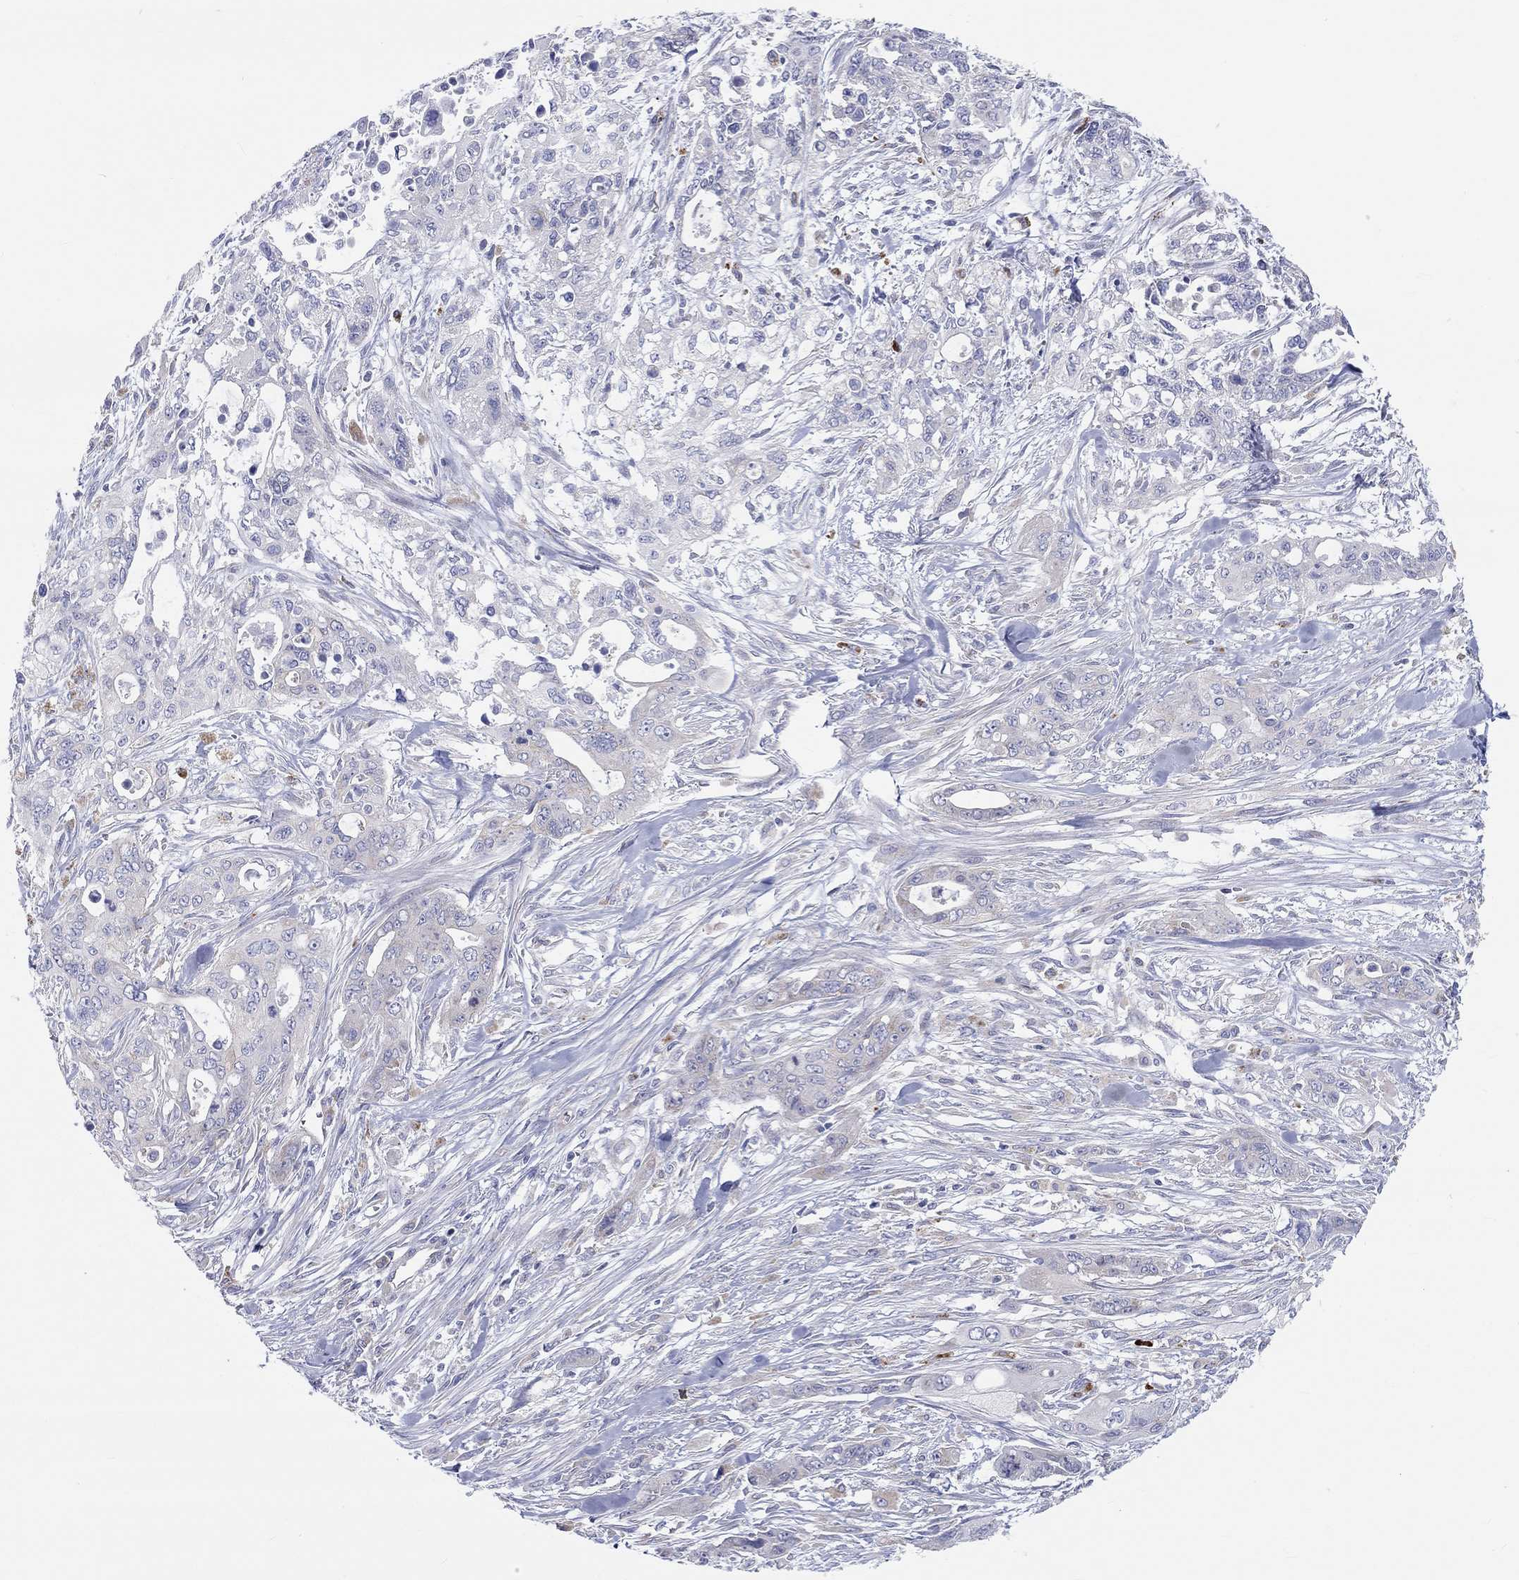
{"staining": {"intensity": "negative", "quantity": "none", "location": "none"}, "tissue": "pancreatic cancer", "cell_type": "Tumor cells", "image_type": "cancer", "snomed": [{"axis": "morphology", "description": "Adenocarcinoma, NOS"}, {"axis": "topography", "description": "Pancreas"}], "caption": "This is a histopathology image of immunohistochemistry (IHC) staining of adenocarcinoma (pancreatic), which shows no expression in tumor cells.", "gene": "BCO2", "patient": {"sex": "male", "age": 47}}